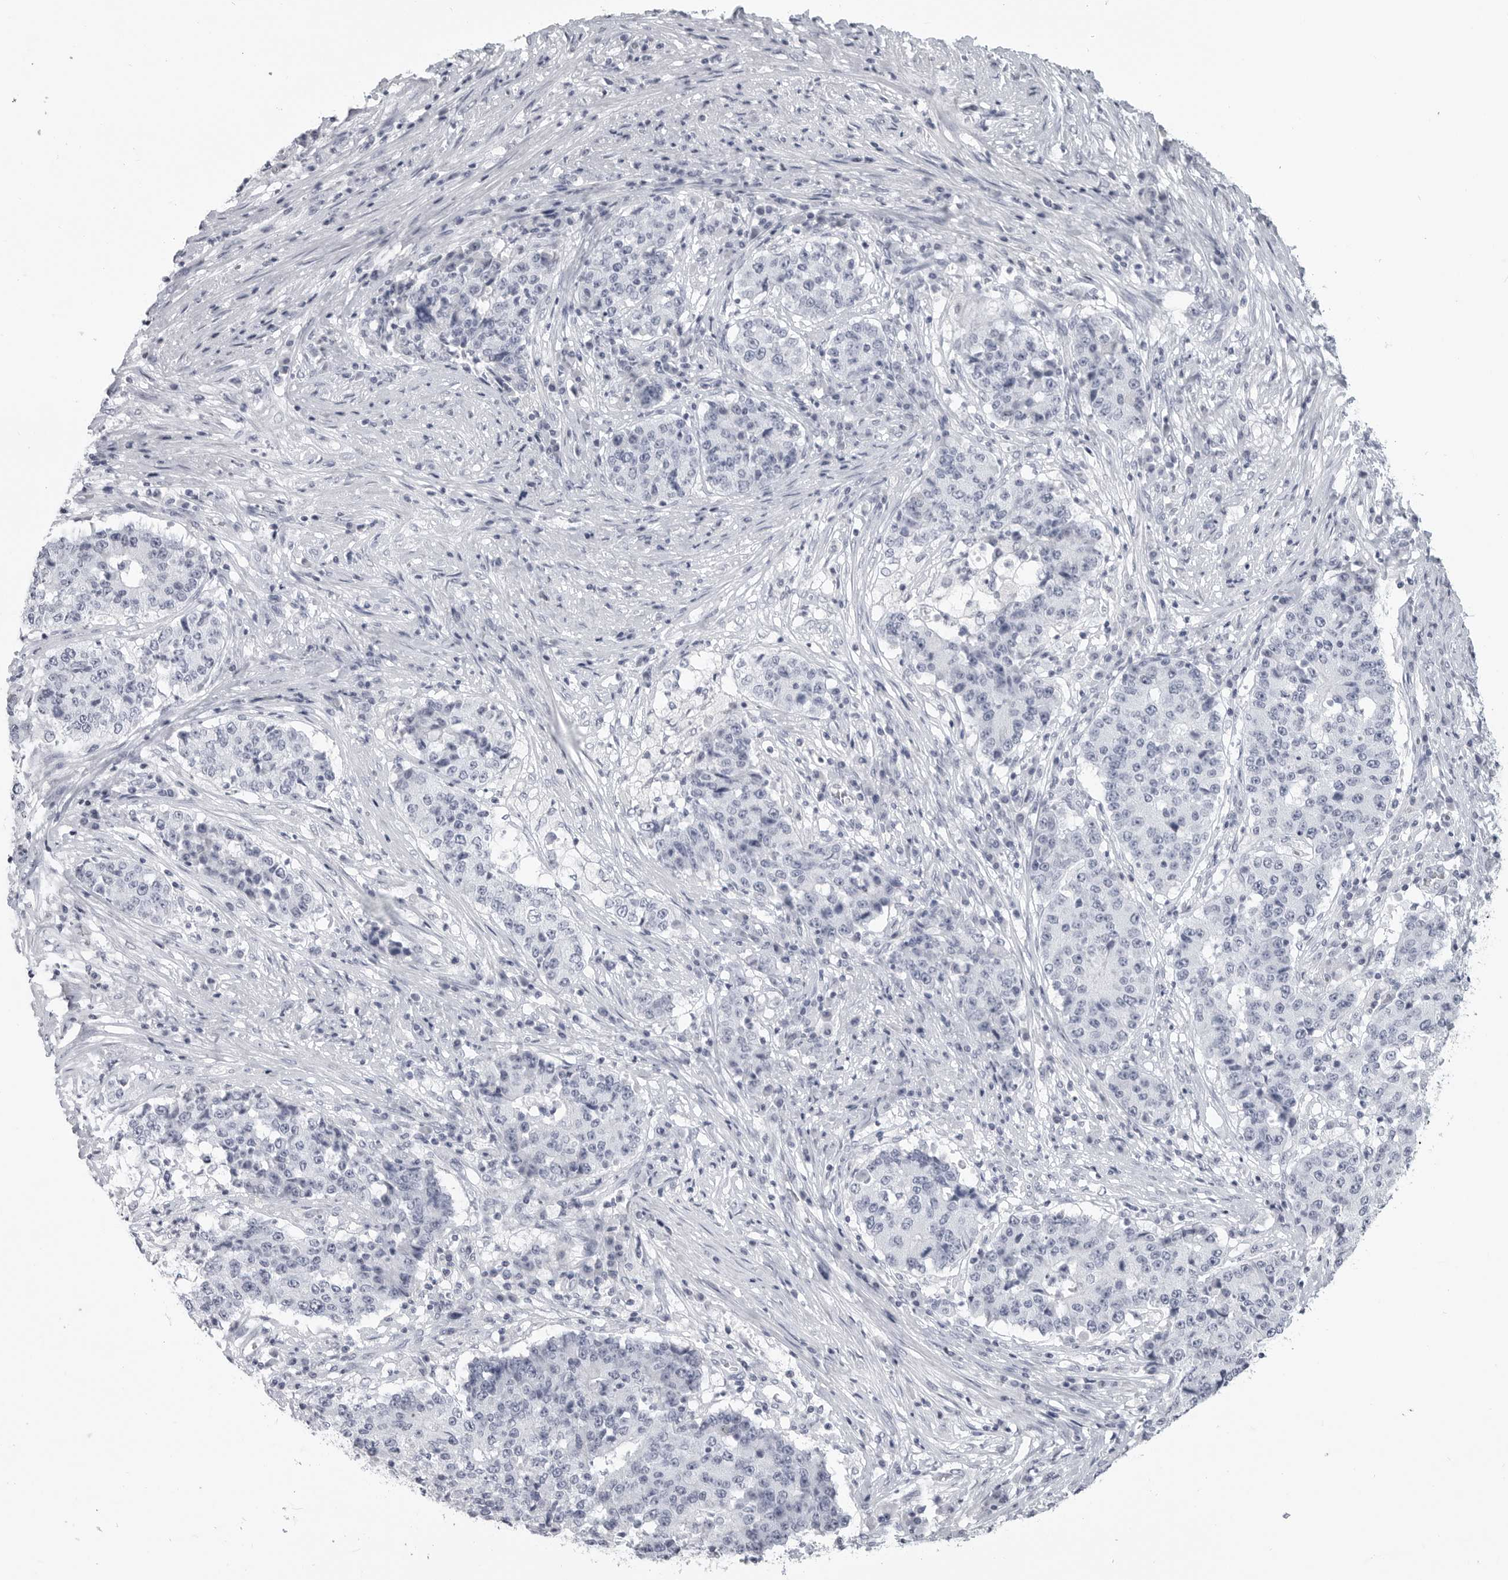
{"staining": {"intensity": "negative", "quantity": "none", "location": "none"}, "tissue": "stomach cancer", "cell_type": "Tumor cells", "image_type": "cancer", "snomed": [{"axis": "morphology", "description": "Adenocarcinoma, NOS"}, {"axis": "topography", "description": "Stomach"}], "caption": "Tumor cells show no significant protein staining in stomach adenocarcinoma.", "gene": "LY6D", "patient": {"sex": "male", "age": 59}}